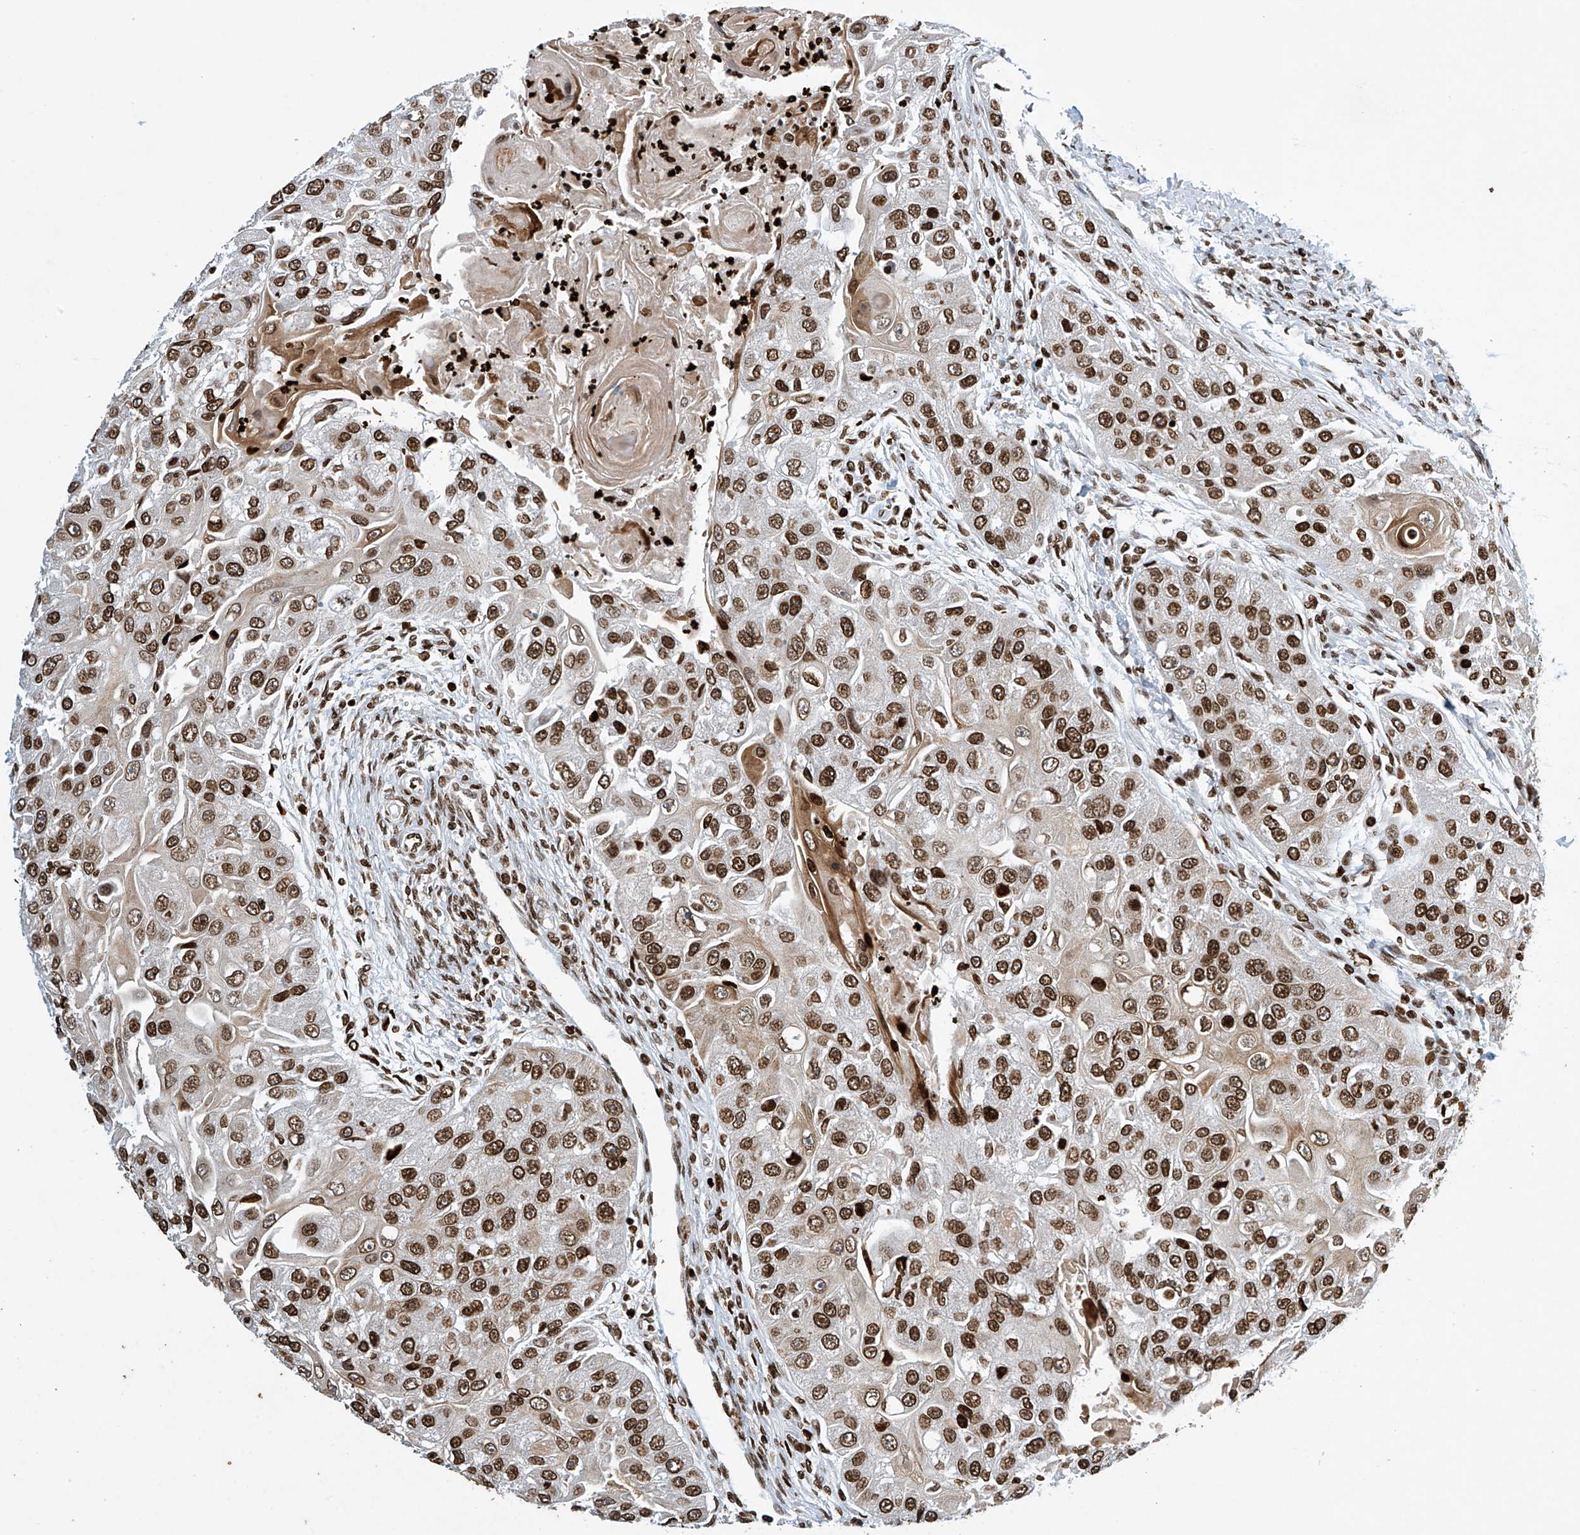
{"staining": {"intensity": "moderate", "quantity": ">75%", "location": "nuclear"}, "tissue": "head and neck cancer", "cell_type": "Tumor cells", "image_type": "cancer", "snomed": [{"axis": "morphology", "description": "Normal tissue, NOS"}, {"axis": "morphology", "description": "Squamous cell carcinoma, NOS"}, {"axis": "topography", "description": "Skeletal muscle"}, {"axis": "topography", "description": "Head-Neck"}], "caption": "Head and neck squamous cell carcinoma stained with a brown dye shows moderate nuclear positive staining in approximately >75% of tumor cells.", "gene": "H4C16", "patient": {"sex": "male", "age": 51}}